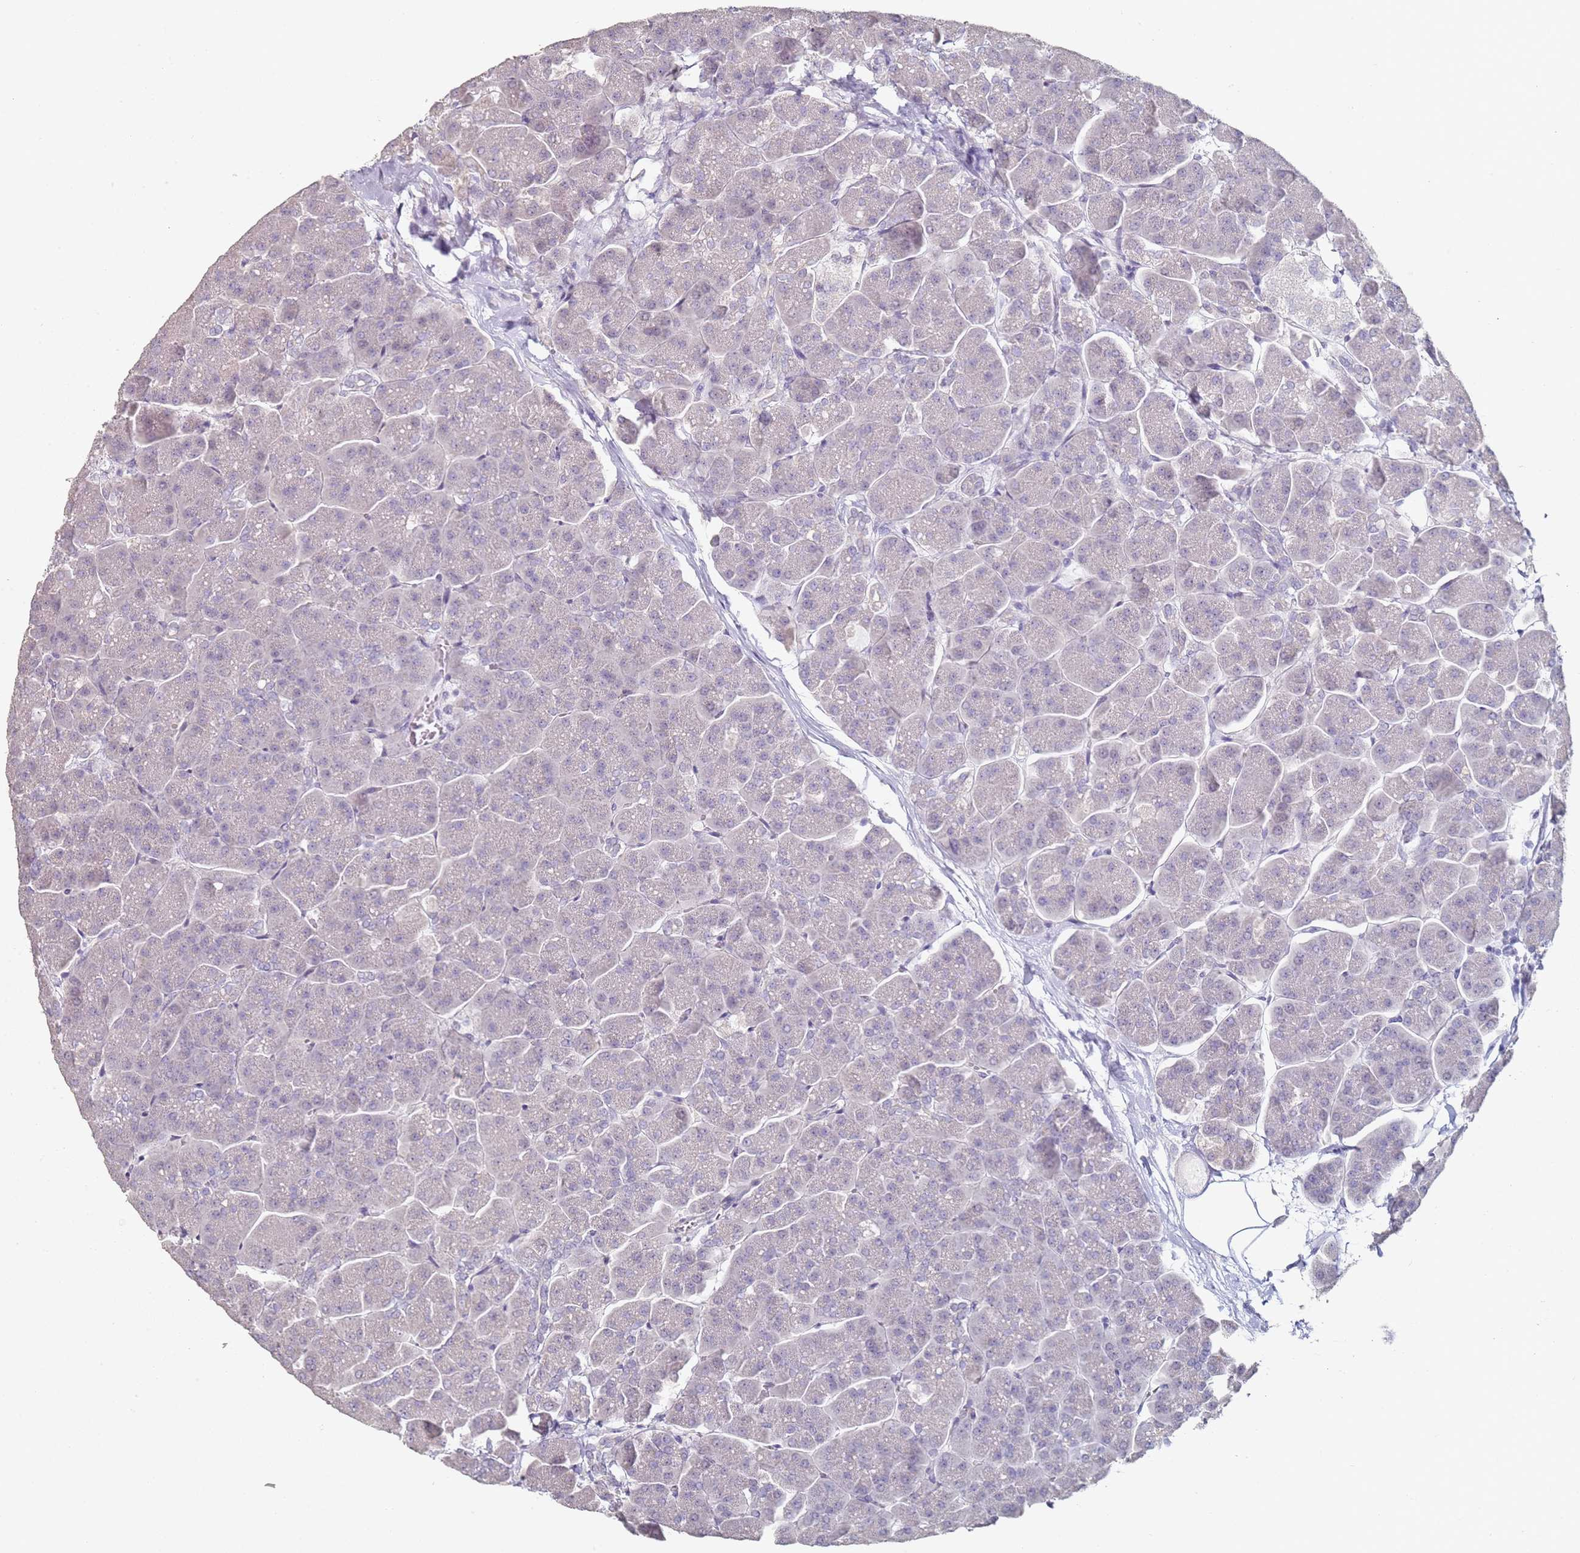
{"staining": {"intensity": "negative", "quantity": "none", "location": "none"}, "tissue": "pancreas", "cell_type": "Exocrine glandular cells", "image_type": "normal", "snomed": [{"axis": "morphology", "description": "Normal tissue, NOS"}, {"axis": "topography", "description": "Pancreas"}, {"axis": "topography", "description": "Peripheral nerve tissue"}], "caption": "A high-resolution photomicrograph shows immunohistochemistry staining of benign pancreas, which displays no significant staining in exocrine glandular cells.", "gene": "DNAH11", "patient": {"sex": "male", "age": 54}}